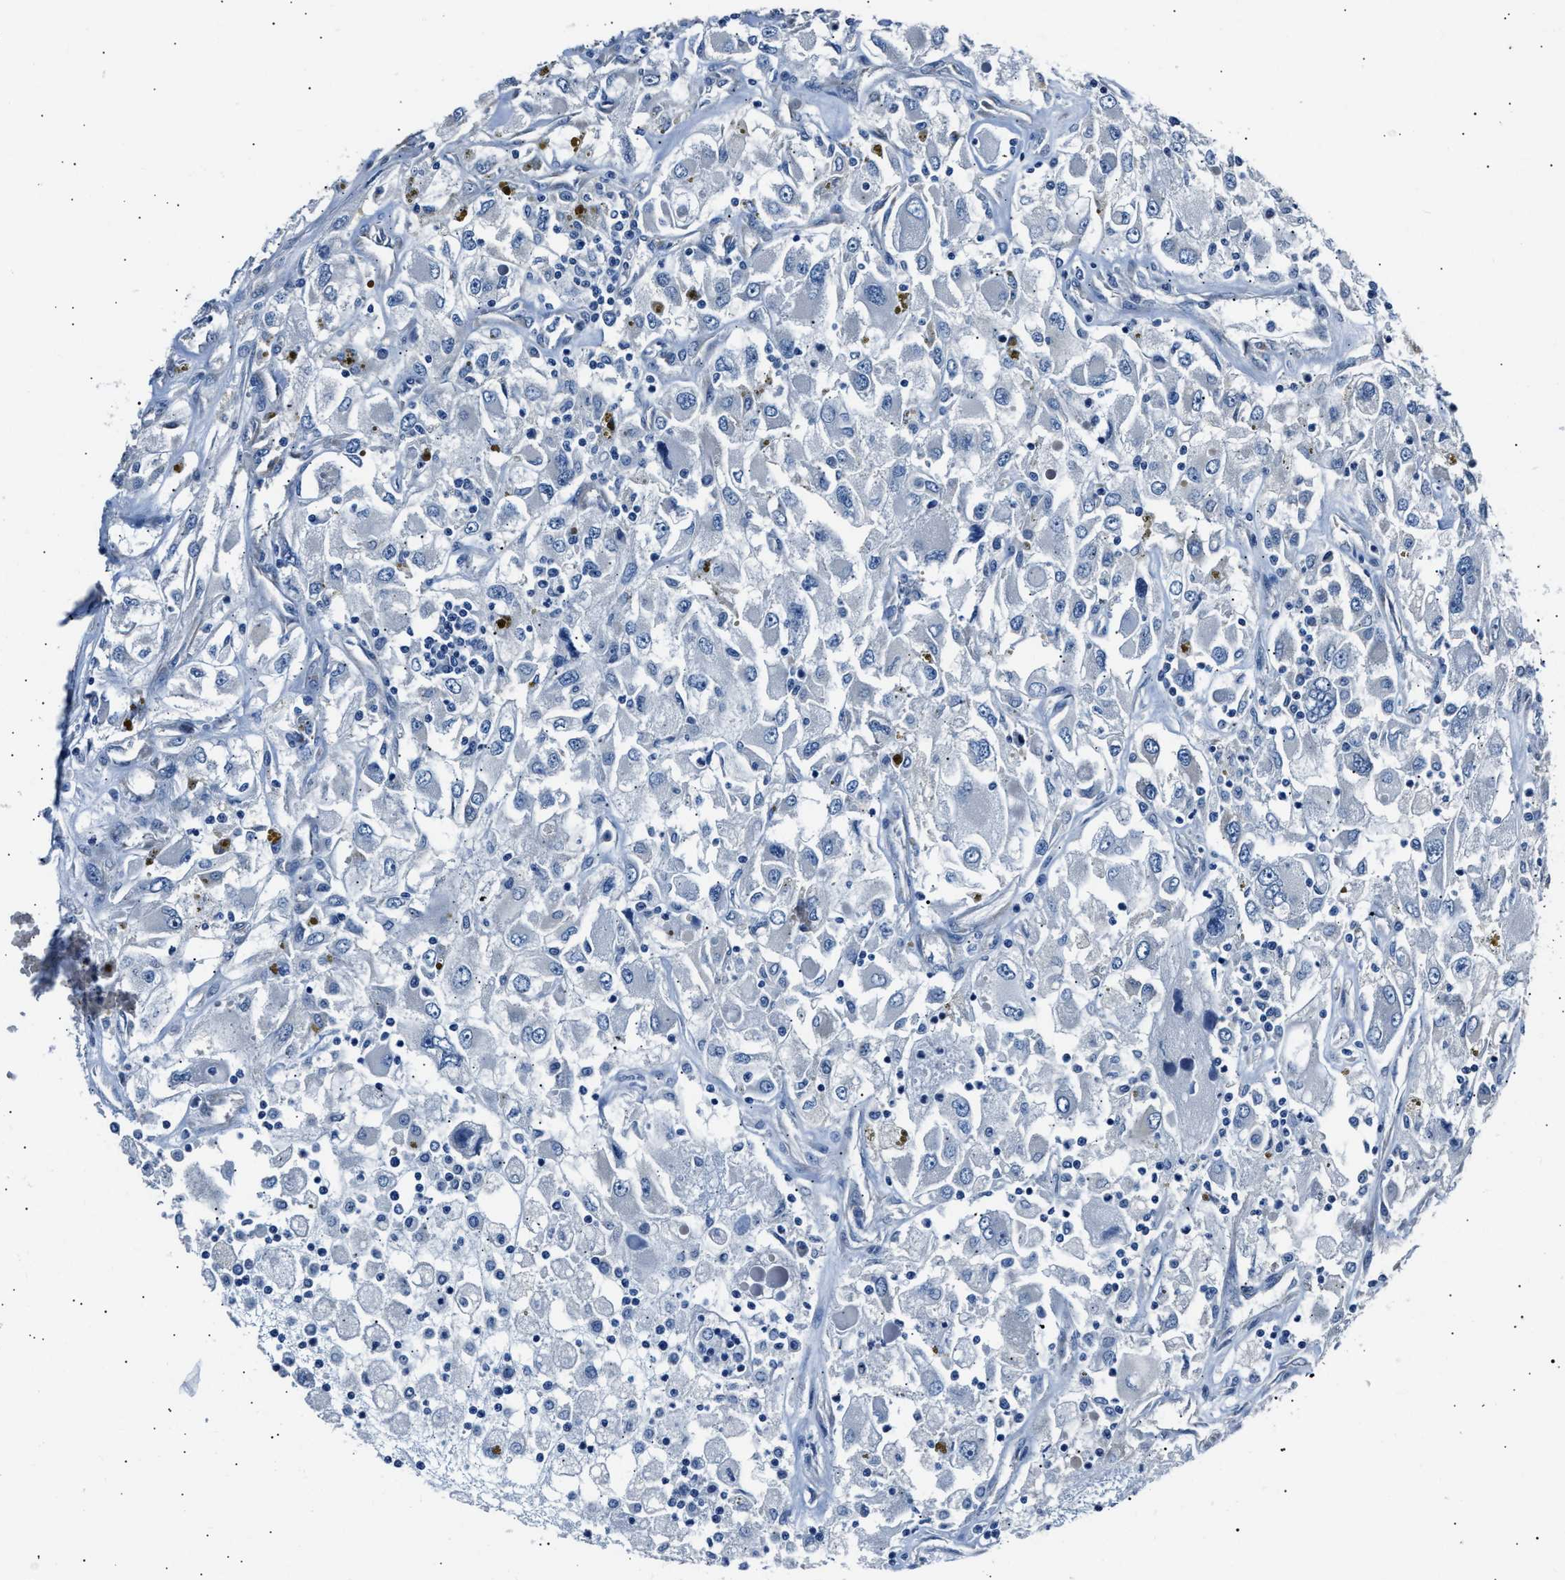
{"staining": {"intensity": "negative", "quantity": "none", "location": "none"}, "tissue": "renal cancer", "cell_type": "Tumor cells", "image_type": "cancer", "snomed": [{"axis": "morphology", "description": "Adenocarcinoma, NOS"}, {"axis": "topography", "description": "Kidney"}], "caption": "High power microscopy histopathology image of an immunohistochemistry (IHC) photomicrograph of renal adenocarcinoma, revealing no significant expression in tumor cells.", "gene": "MPDZ", "patient": {"sex": "female", "age": 52}}